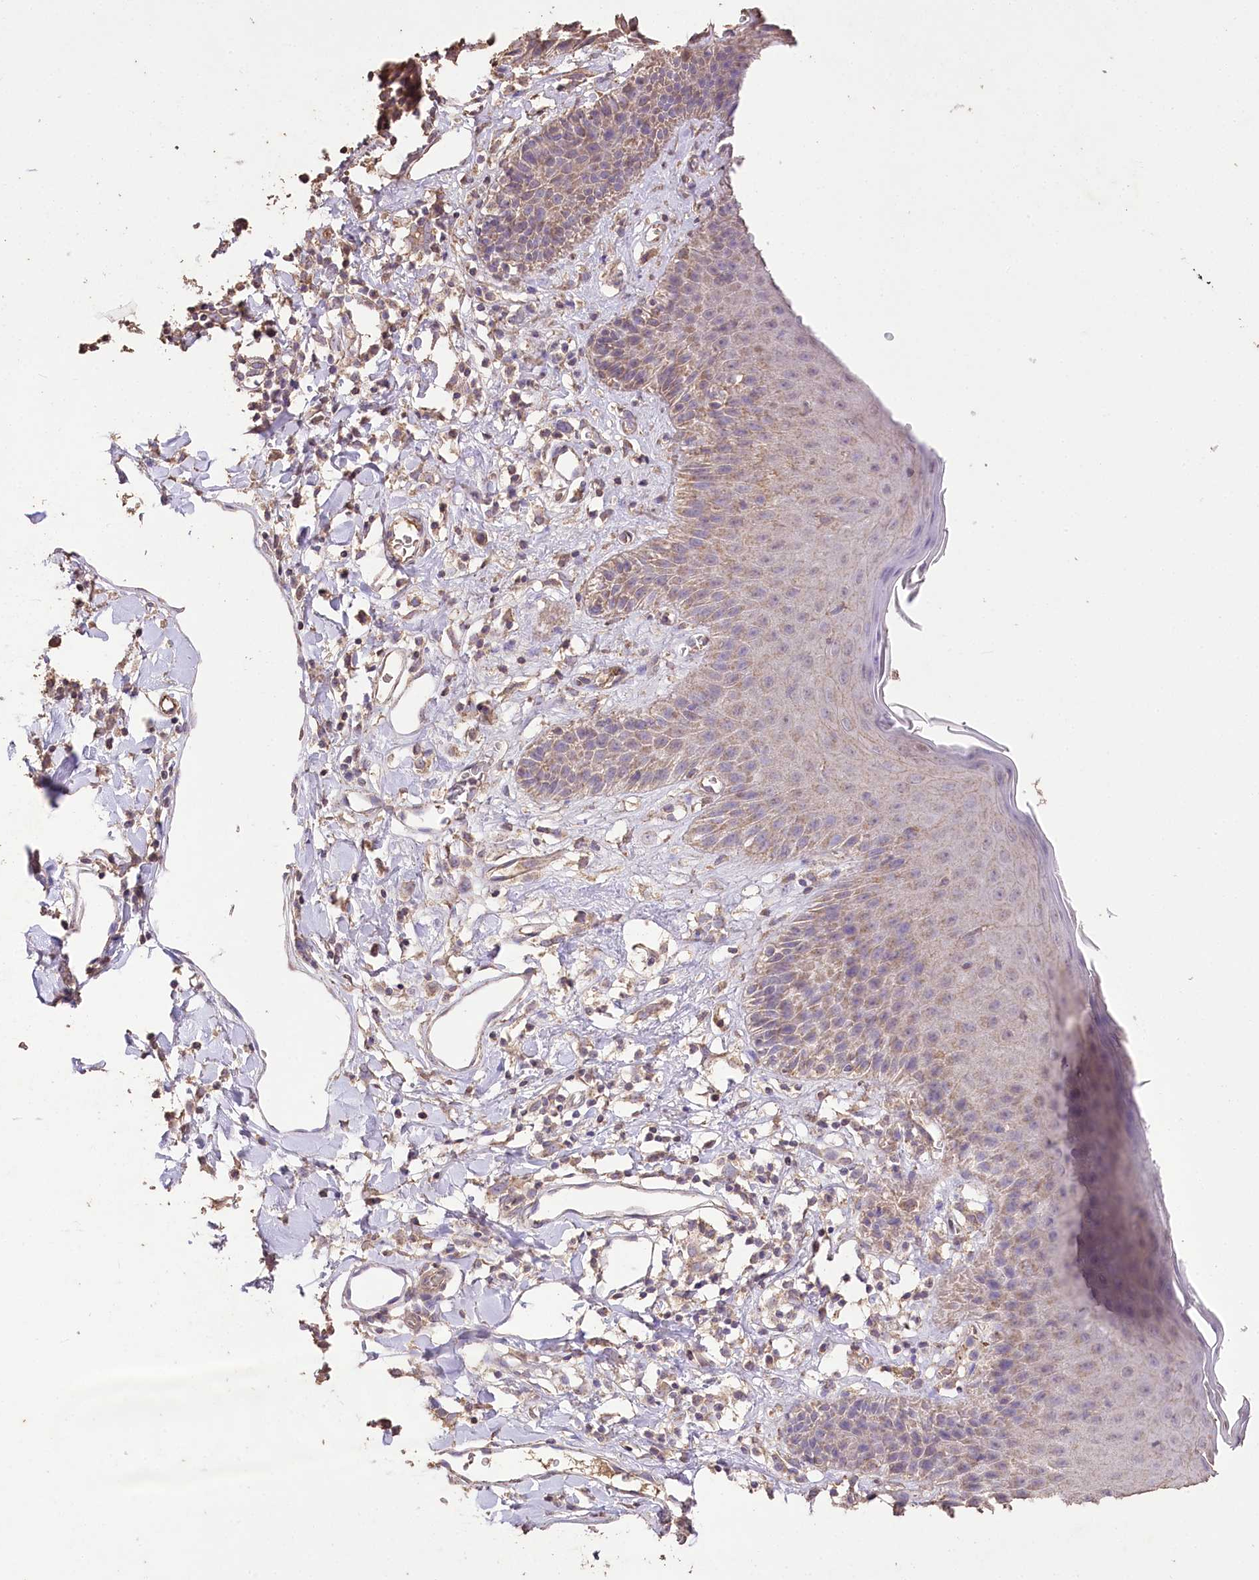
{"staining": {"intensity": "moderate", "quantity": "25%-75%", "location": "cytoplasmic/membranous"}, "tissue": "skin", "cell_type": "Epidermal cells", "image_type": "normal", "snomed": [{"axis": "morphology", "description": "Normal tissue, NOS"}, {"axis": "topography", "description": "Vulva"}], "caption": "This micrograph exhibits benign skin stained with IHC to label a protein in brown. The cytoplasmic/membranous of epidermal cells show moderate positivity for the protein. Nuclei are counter-stained blue.", "gene": "IREB2", "patient": {"sex": "female", "age": 68}}